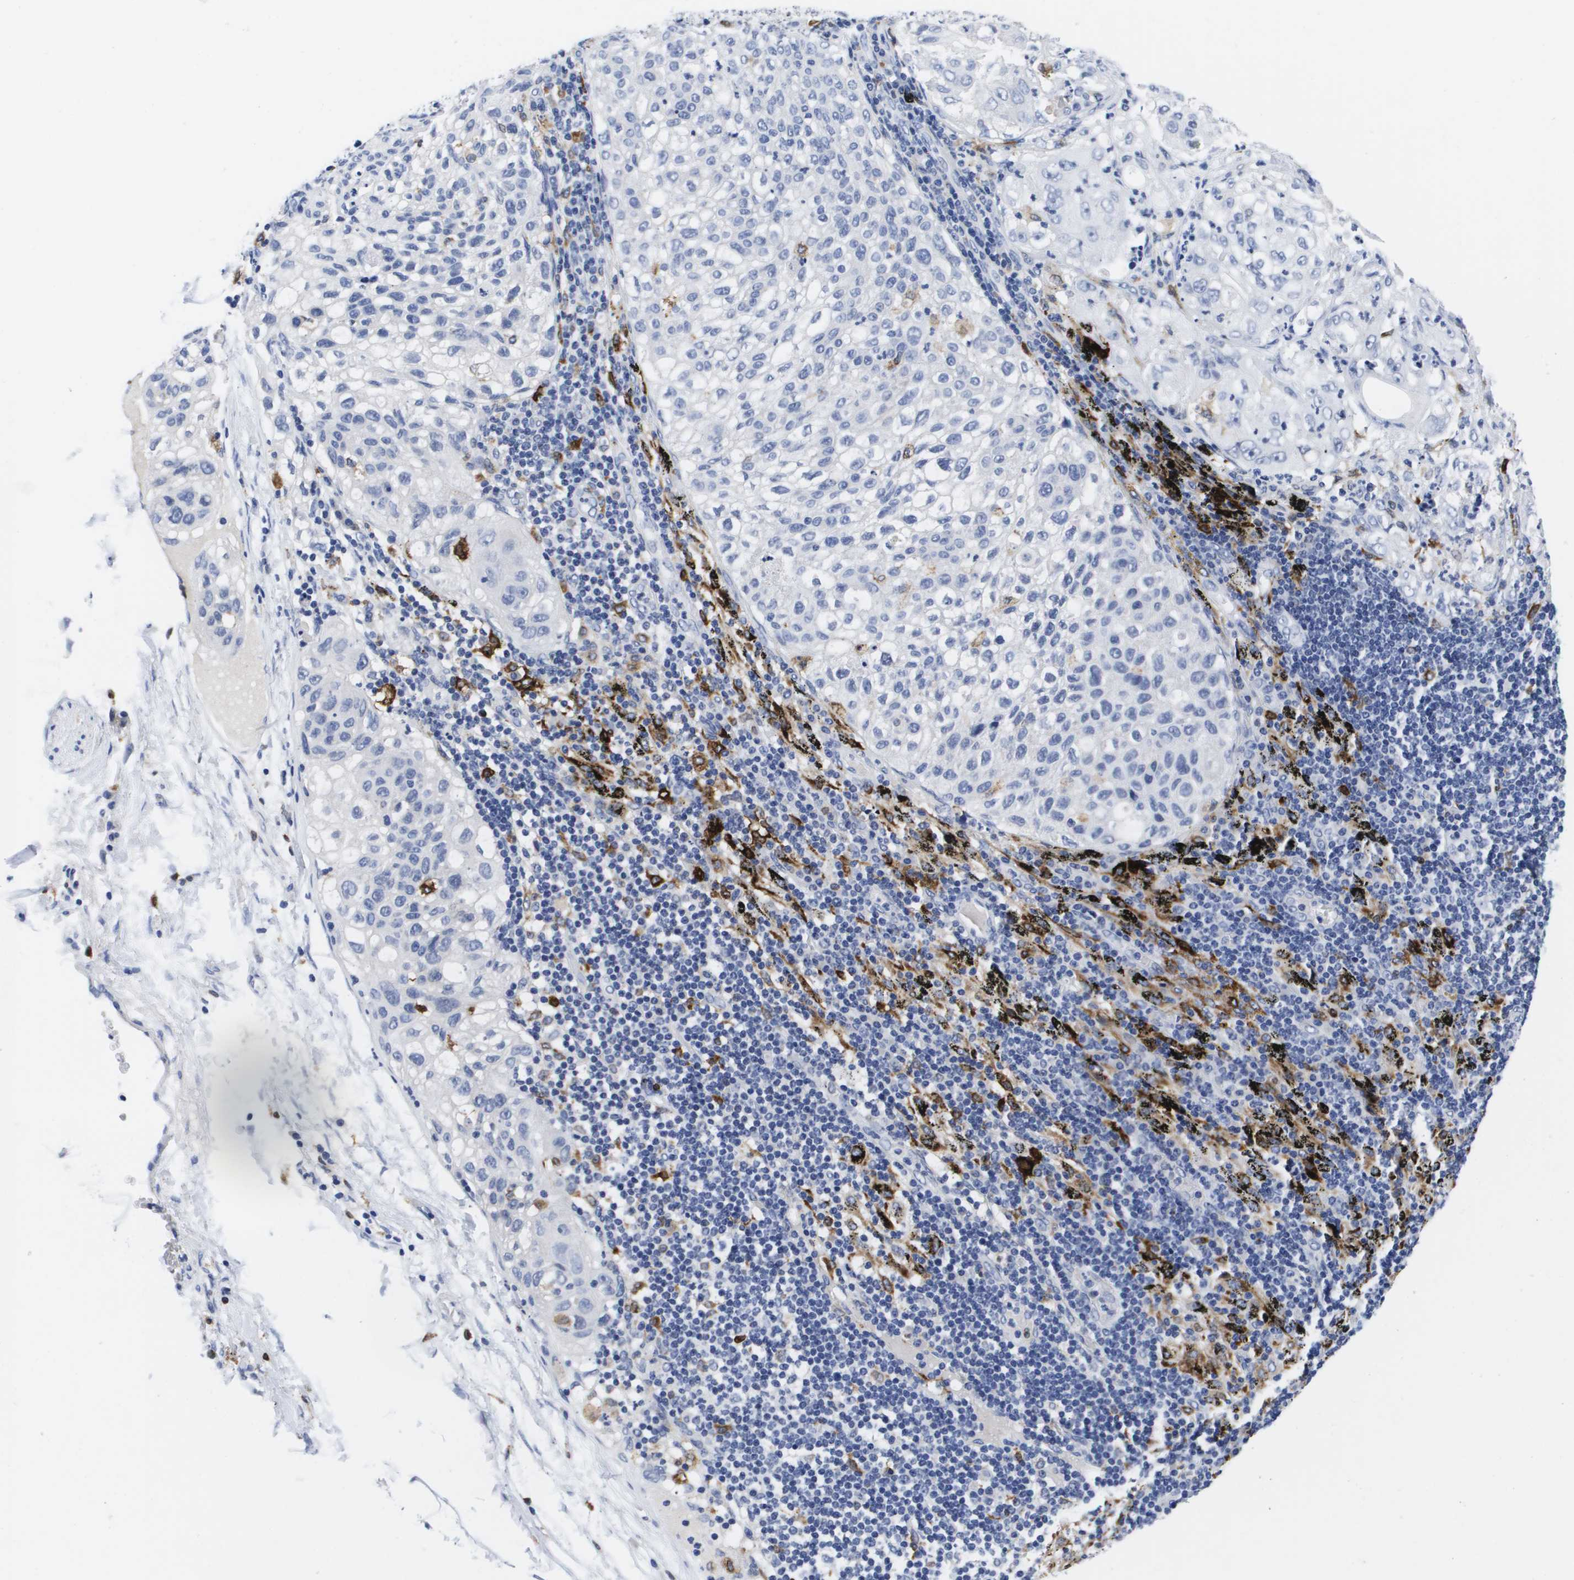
{"staining": {"intensity": "negative", "quantity": "none", "location": "none"}, "tissue": "lung cancer", "cell_type": "Tumor cells", "image_type": "cancer", "snomed": [{"axis": "morphology", "description": "Inflammation, NOS"}, {"axis": "morphology", "description": "Squamous cell carcinoma, NOS"}, {"axis": "topography", "description": "Lymph node"}, {"axis": "topography", "description": "Soft tissue"}, {"axis": "topography", "description": "Lung"}], "caption": "There is no significant expression in tumor cells of lung squamous cell carcinoma.", "gene": "HMOX1", "patient": {"sex": "male", "age": 66}}